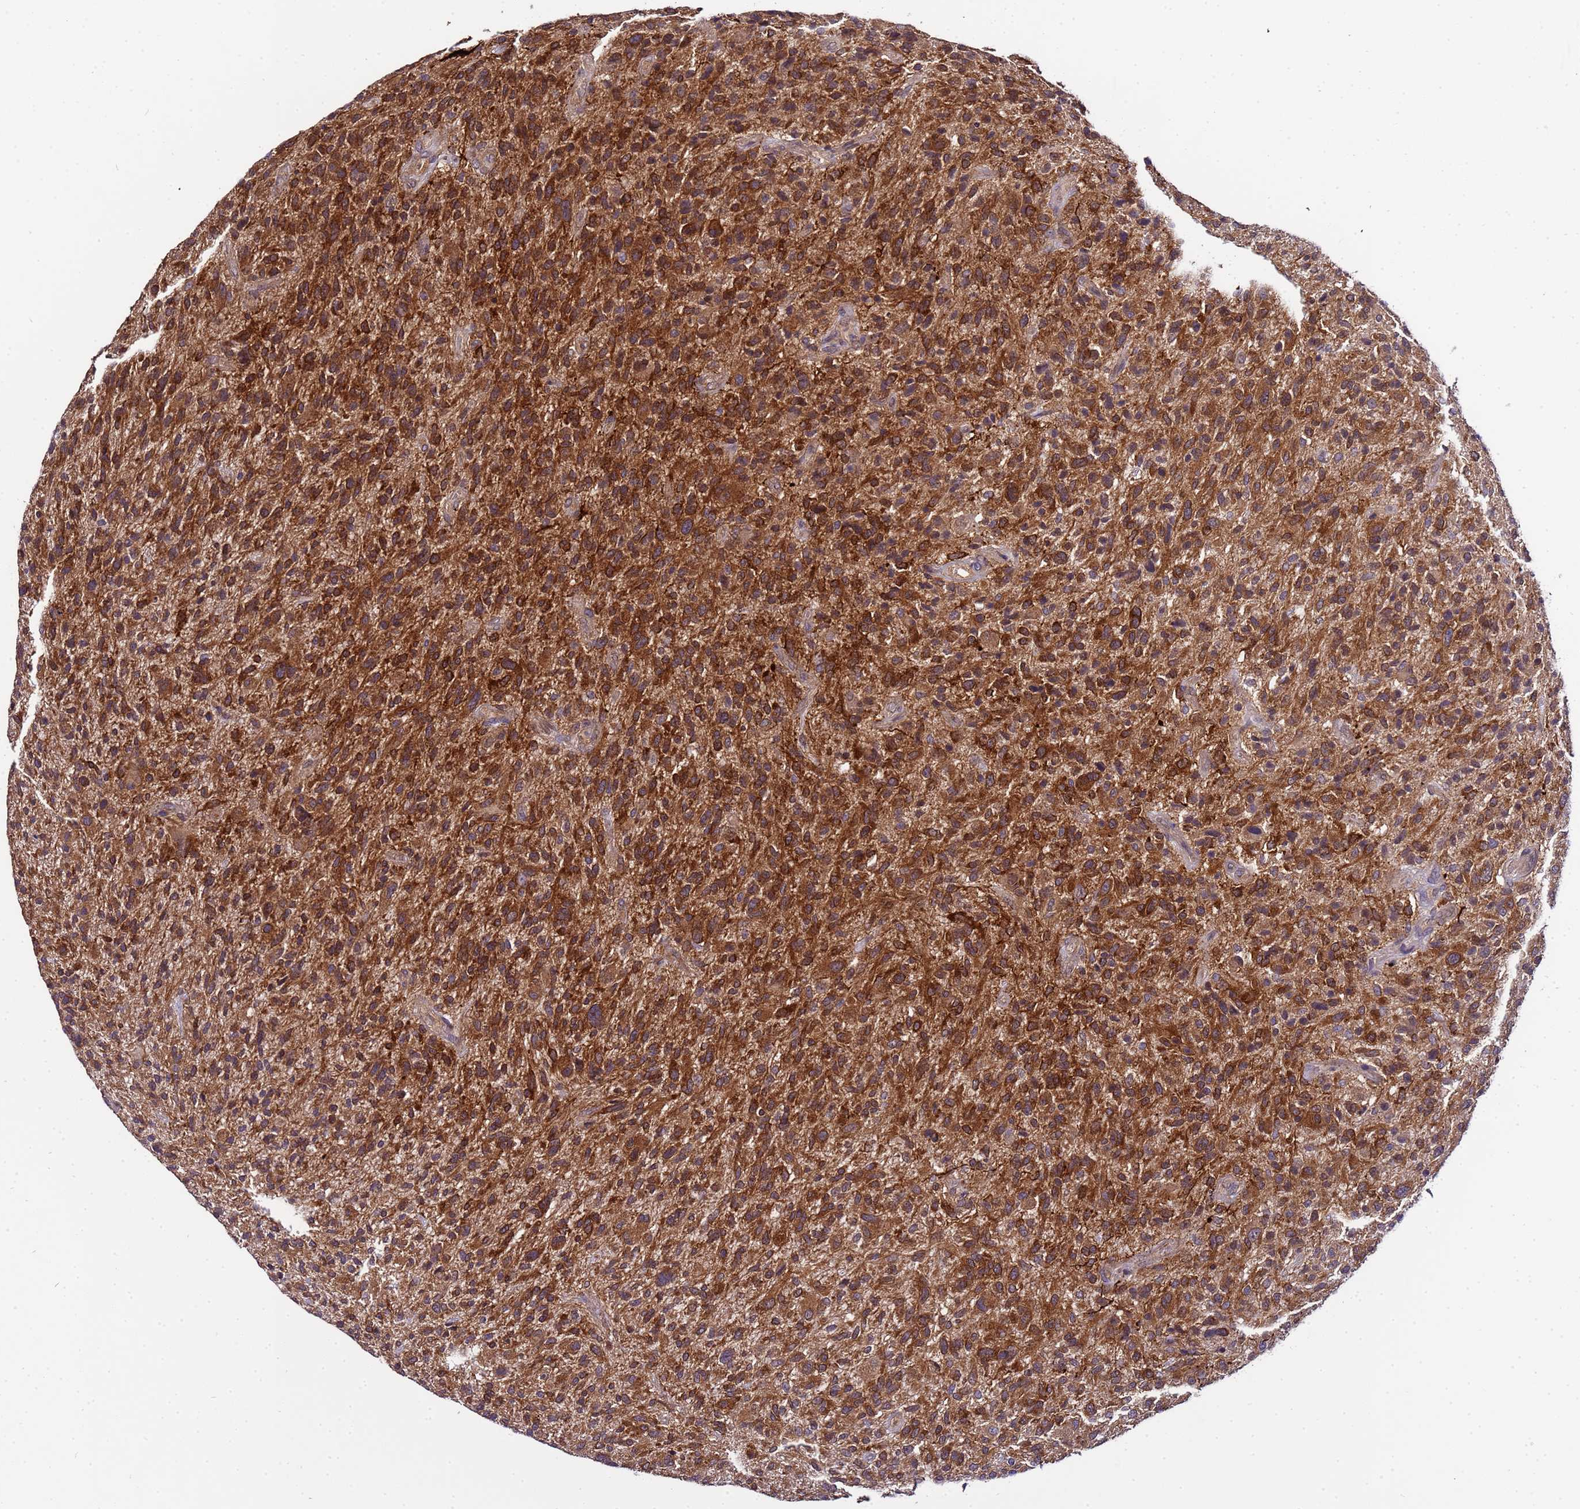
{"staining": {"intensity": "strong", "quantity": ">75%", "location": "cytoplasmic/membranous"}, "tissue": "glioma", "cell_type": "Tumor cells", "image_type": "cancer", "snomed": [{"axis": "morphology", "description": "Glioma, malignant, High grade"}, {"axis": "topography", "description": "Brain"}], "caption": "Glioma stained with DAB (3,3'-diaminobenzidine) immunohistochemistry (IHC) exhibits high levels of strong cytoplasmic/membranous staining in about >75% of tumor cells.", "gene": "GSPT2", "patient": {"sex": "male", "age": 47}}